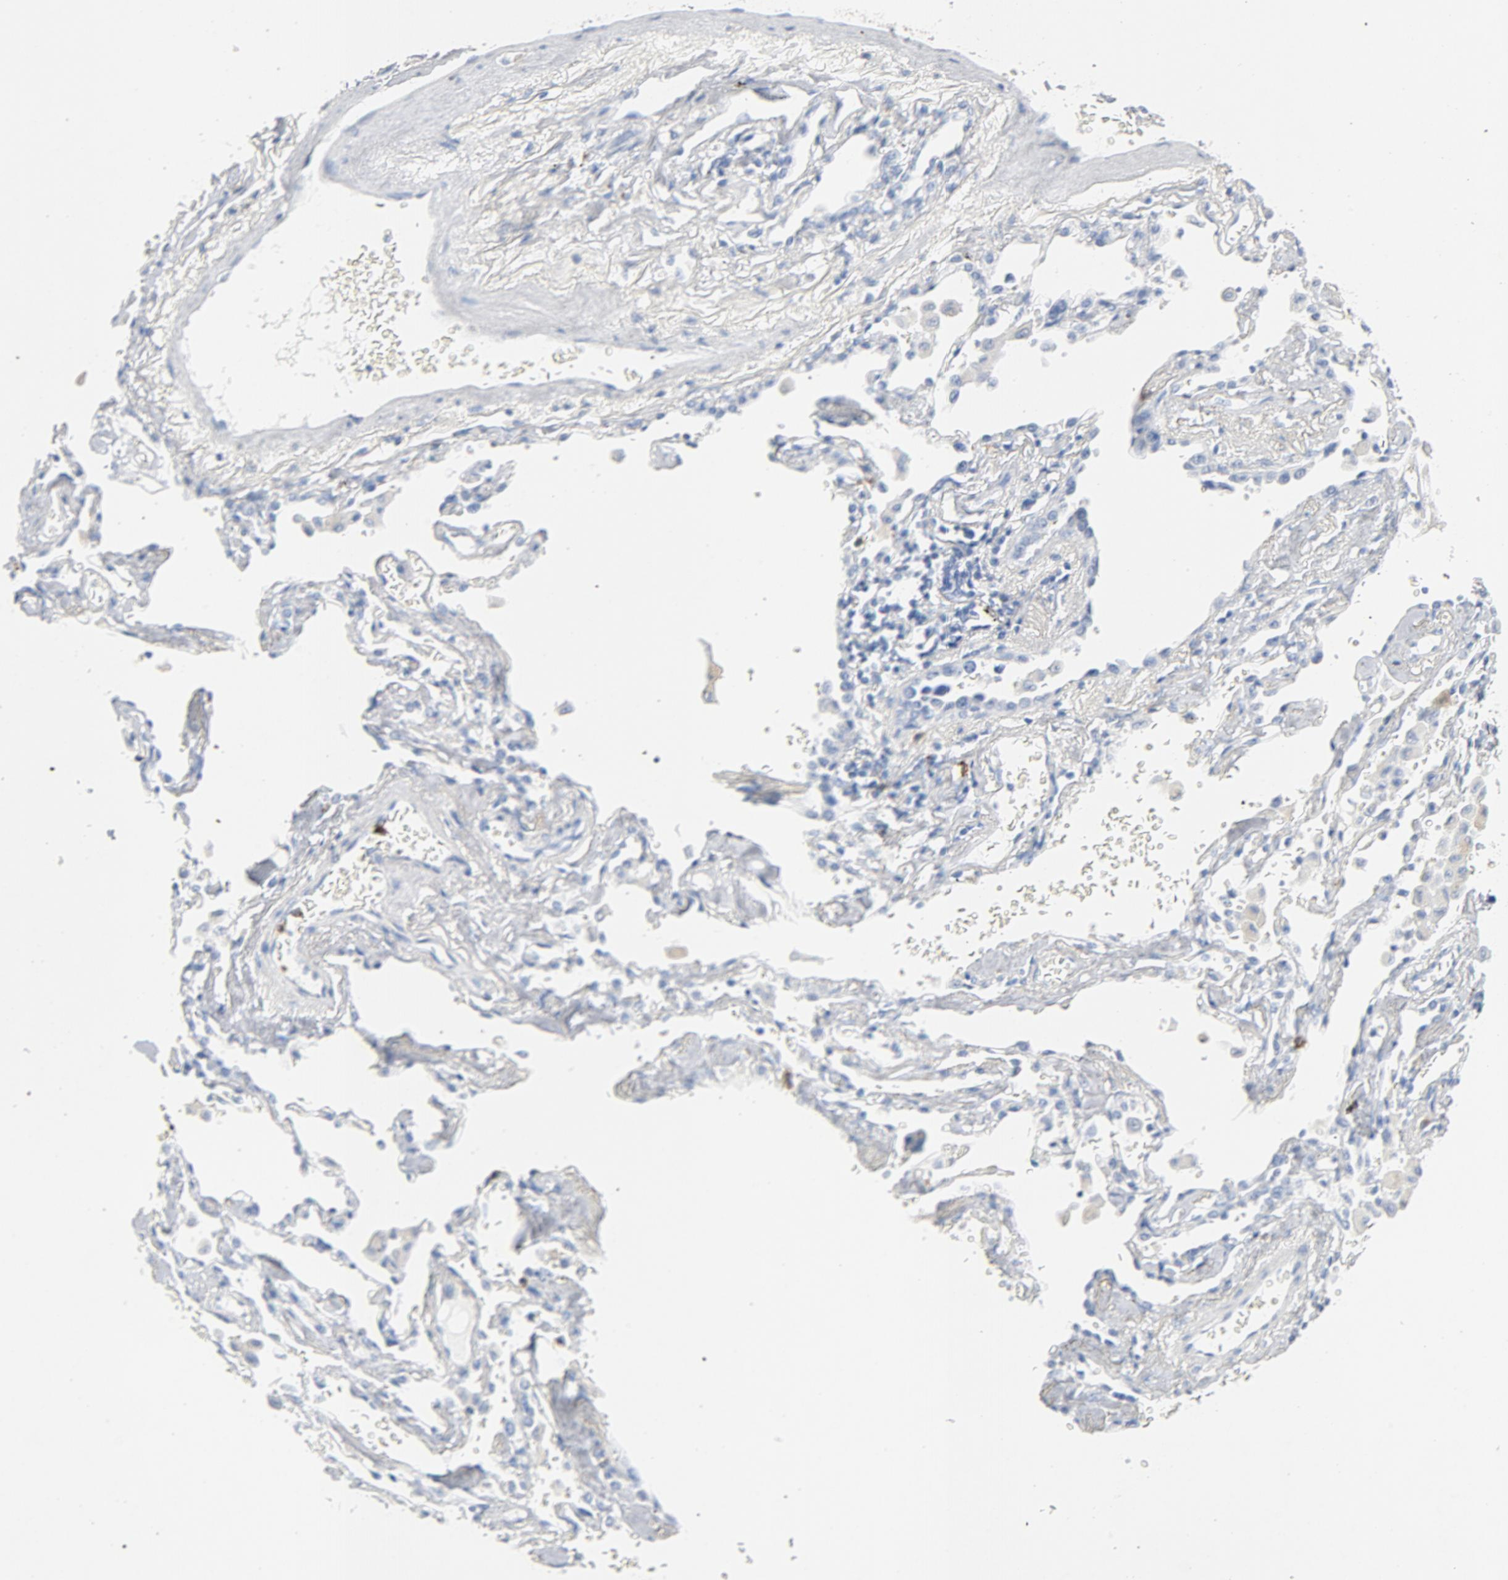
{"staining": {"intensity": "negative", "quantity": "none", "location": "none"}, "tissue": "lung cancer", "cell_type": "Tumor cells", "image_type": "cancer", "snomed": [{"axis": "morphology", "description": "Adenocarcinoma, NOS"}, {"axis": "topography", "description": "Lung"}], "caption": "Immunohistochemical staining of human adenocarcinoma (lung) displays no significant staining in tumor cells. (IHC, brightfield microscopy, high magnification).", "gene": "PTPRB", "patient": {"sex": "female", "age": 64}}